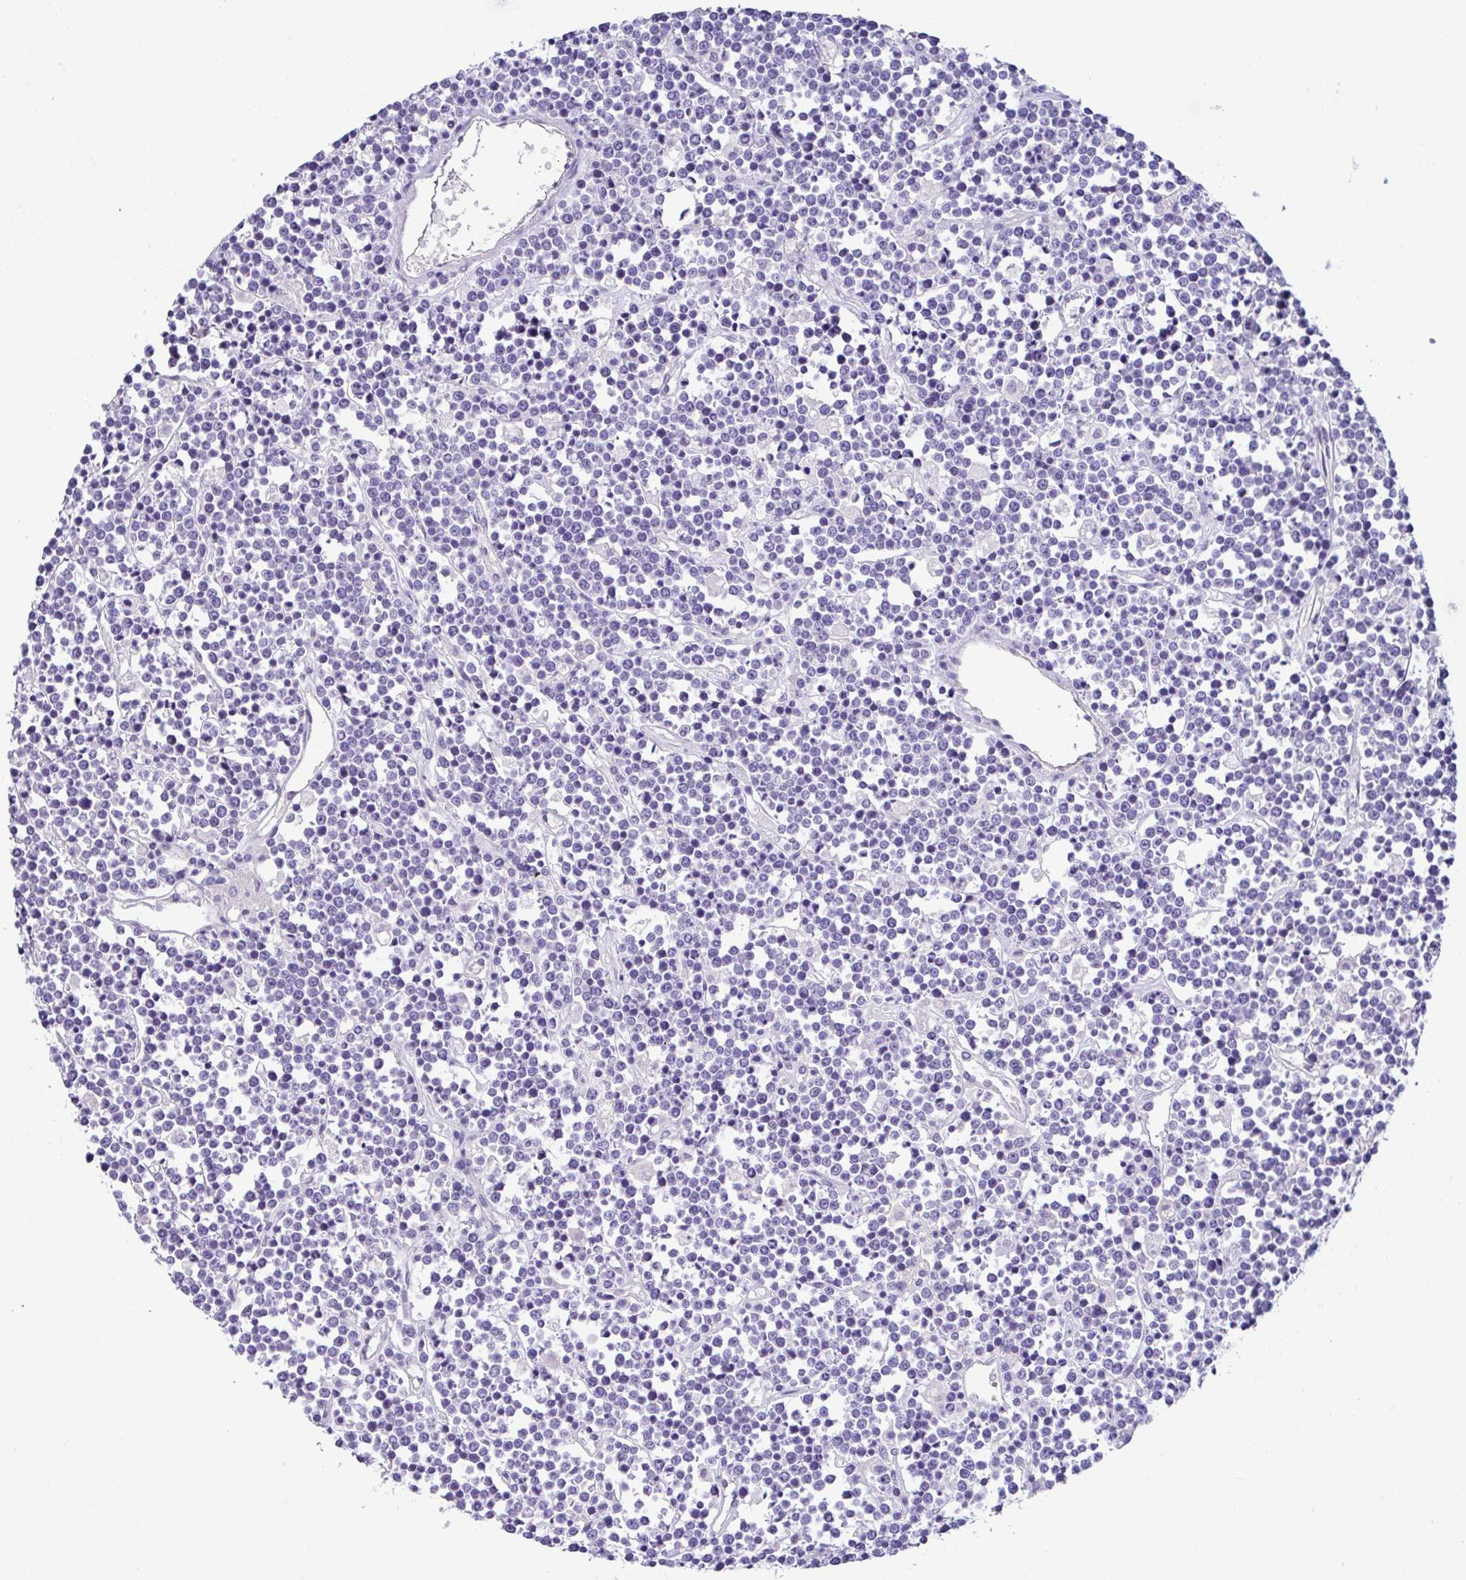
{"staining": {"intensity": "negative", "quantity": "none", "location": "none"}, "tissue": "lymphoma", "cell_type": "Tumor cells", "image_type": "cancer", "snomed": [{"axis": "morphology", "description": "Malignant lymphoma, non-Hodgkin's type, High grade"}, {"axis": "topography", "description": "Ovary"}], "caption": "A micrograph of human lymphoma is negative for staining in tumor cells. The staining was performed using DAB (3,3'-diaminobenzidine) to visualize the protein expression in brown, while the nuclei were stained in blue with hematoxylin (Magnification: 20x).", "gene": "SERPINE3", "patient": {"sex": "female", "age": 56}}